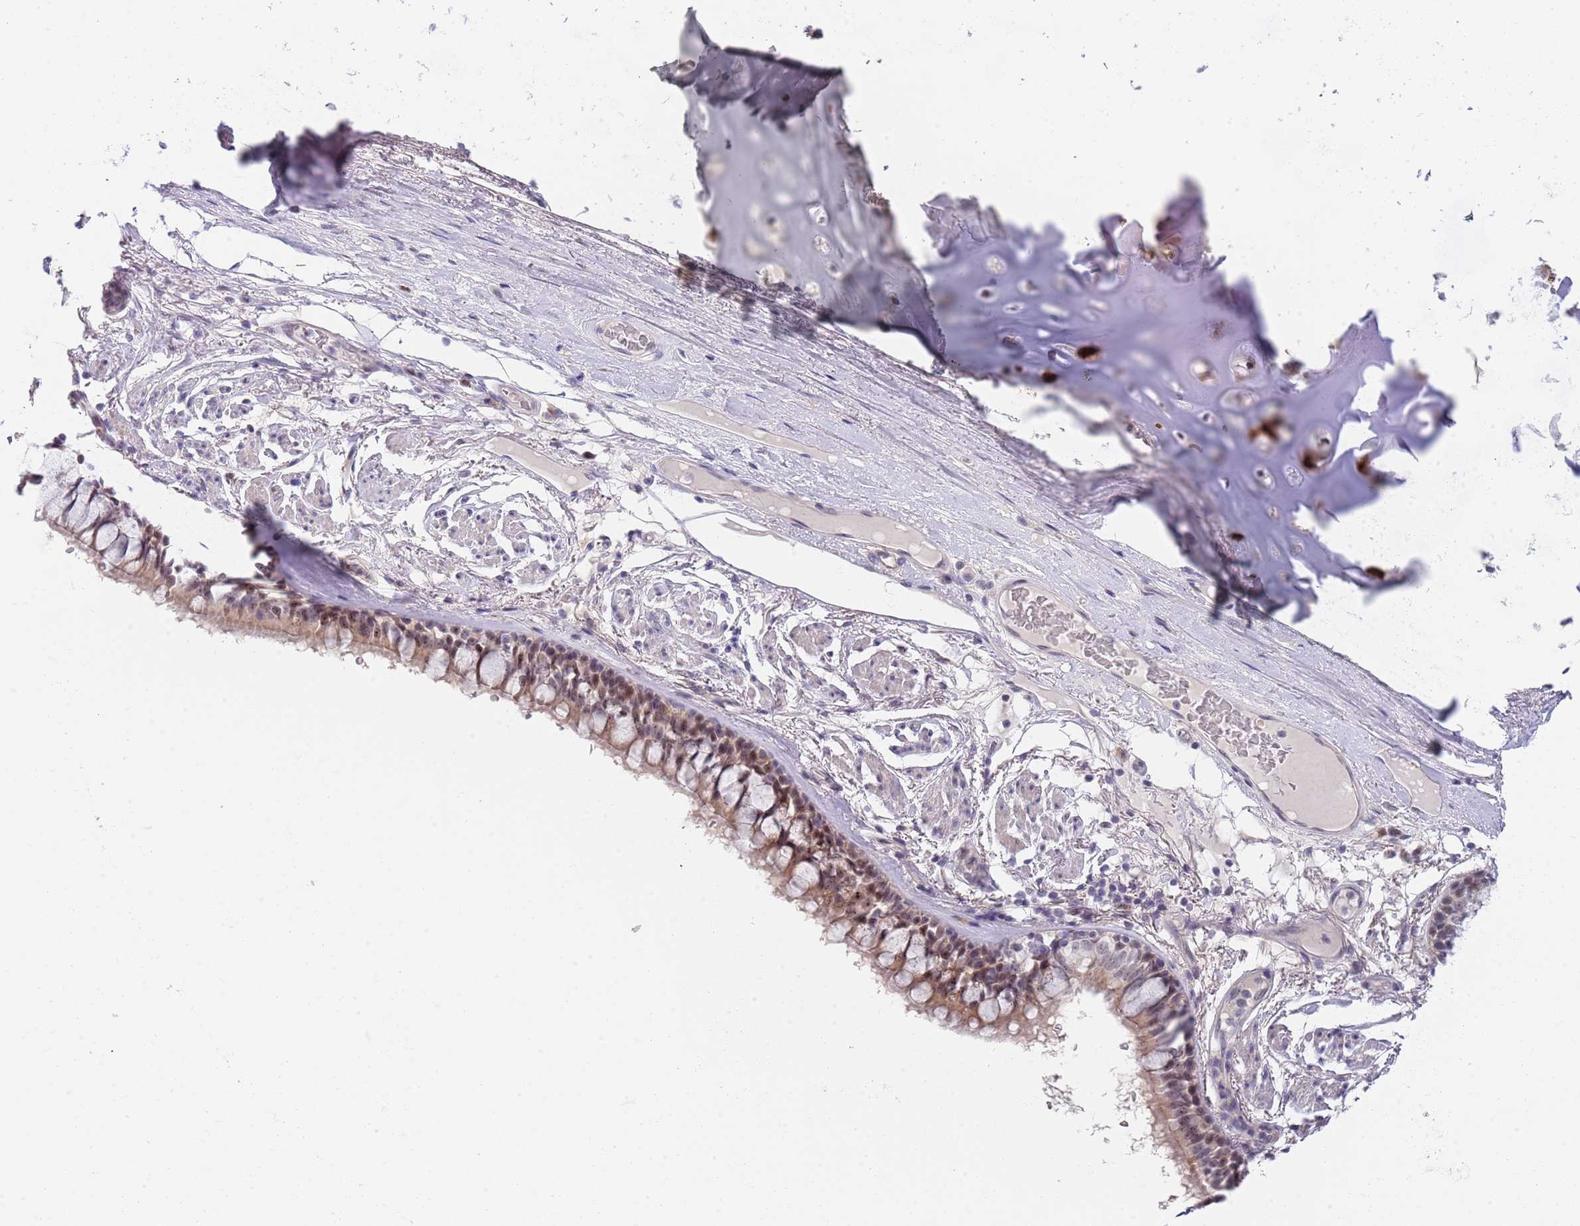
{"staining": {"intensity": "moderate", "quantity": ">75%", "location": "cytoplasmic/membranous,nuclear"}, "tissue": "bronchus", "cell_type": "Respiratory epithelial cells", "image_type": "normal", "snomed": [{"axis": "morphology", "description": "Normal tissue, NOS"}, {"axis": "topography", "description": "Bronchus"}], "caption": "Moderate cytoplasmic/membranous,nuclear expression for a protein is seen in about >75% of respiratory epithelial cells of normal bronchus using IHC.", "gene": "PLCL2", "patient": {"sex": "male", "age": 70}}